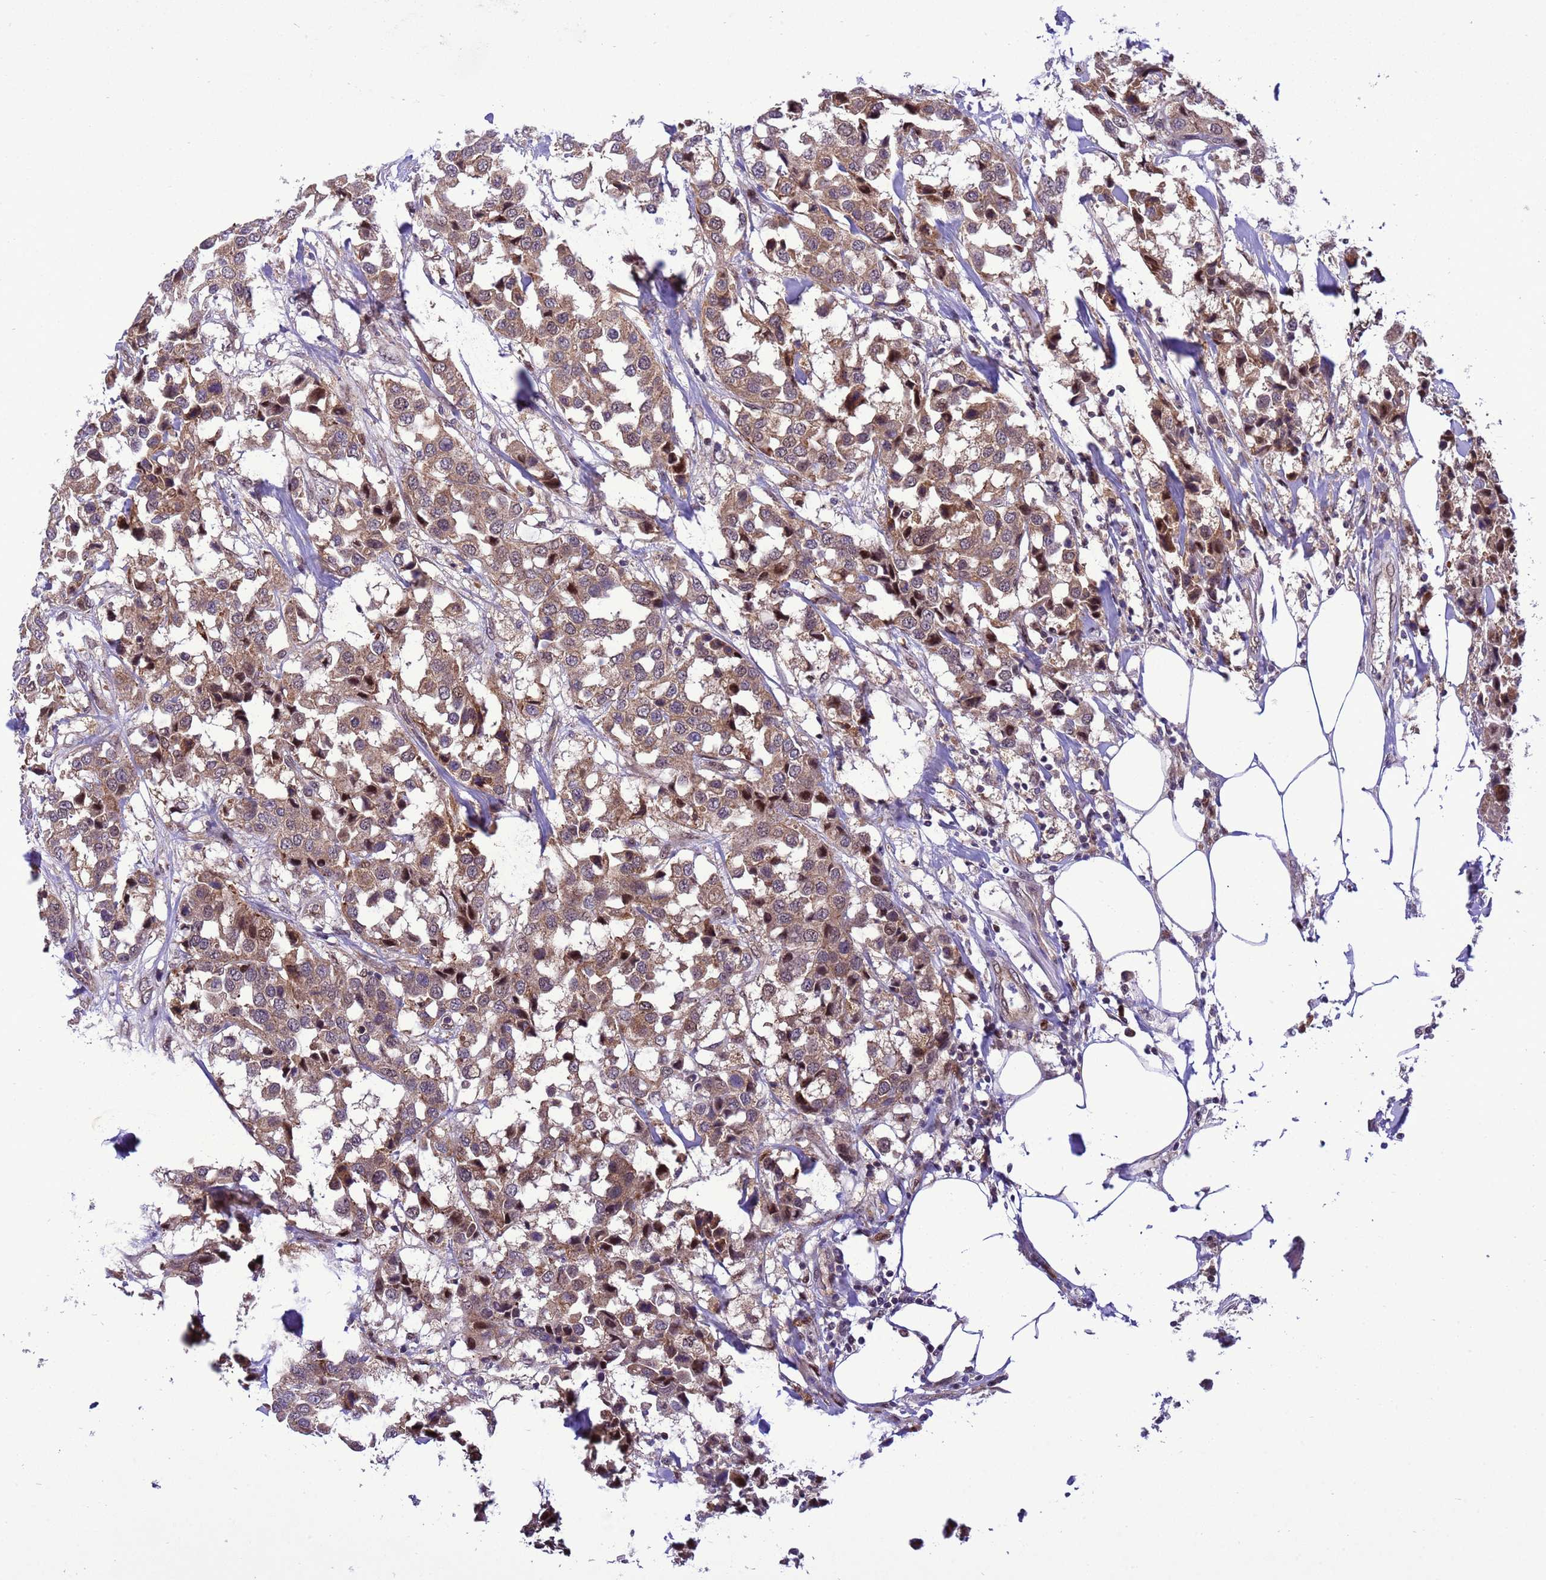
{"staining": {"intensity": "moderate", "quantity": ">75%", "location": "cytoplasmic/membranous,nuclear"}, "tissue": "breast cancer", "cell_type": "Tumor cells", "image_type": "cancer", "snomed": [{"axis": "morphology", "description": "Duct carcinoma"}, {"axis": "topography", "description": "Breast"}], "caption": "The histopathology image displays staining of breast cancer, revealing moderate cytoplasmic/membranous and nuclear protein expression (brown color) within tumor cells.", "gene": "RASD1", "patient": {"sex": "female", "age": 80}}